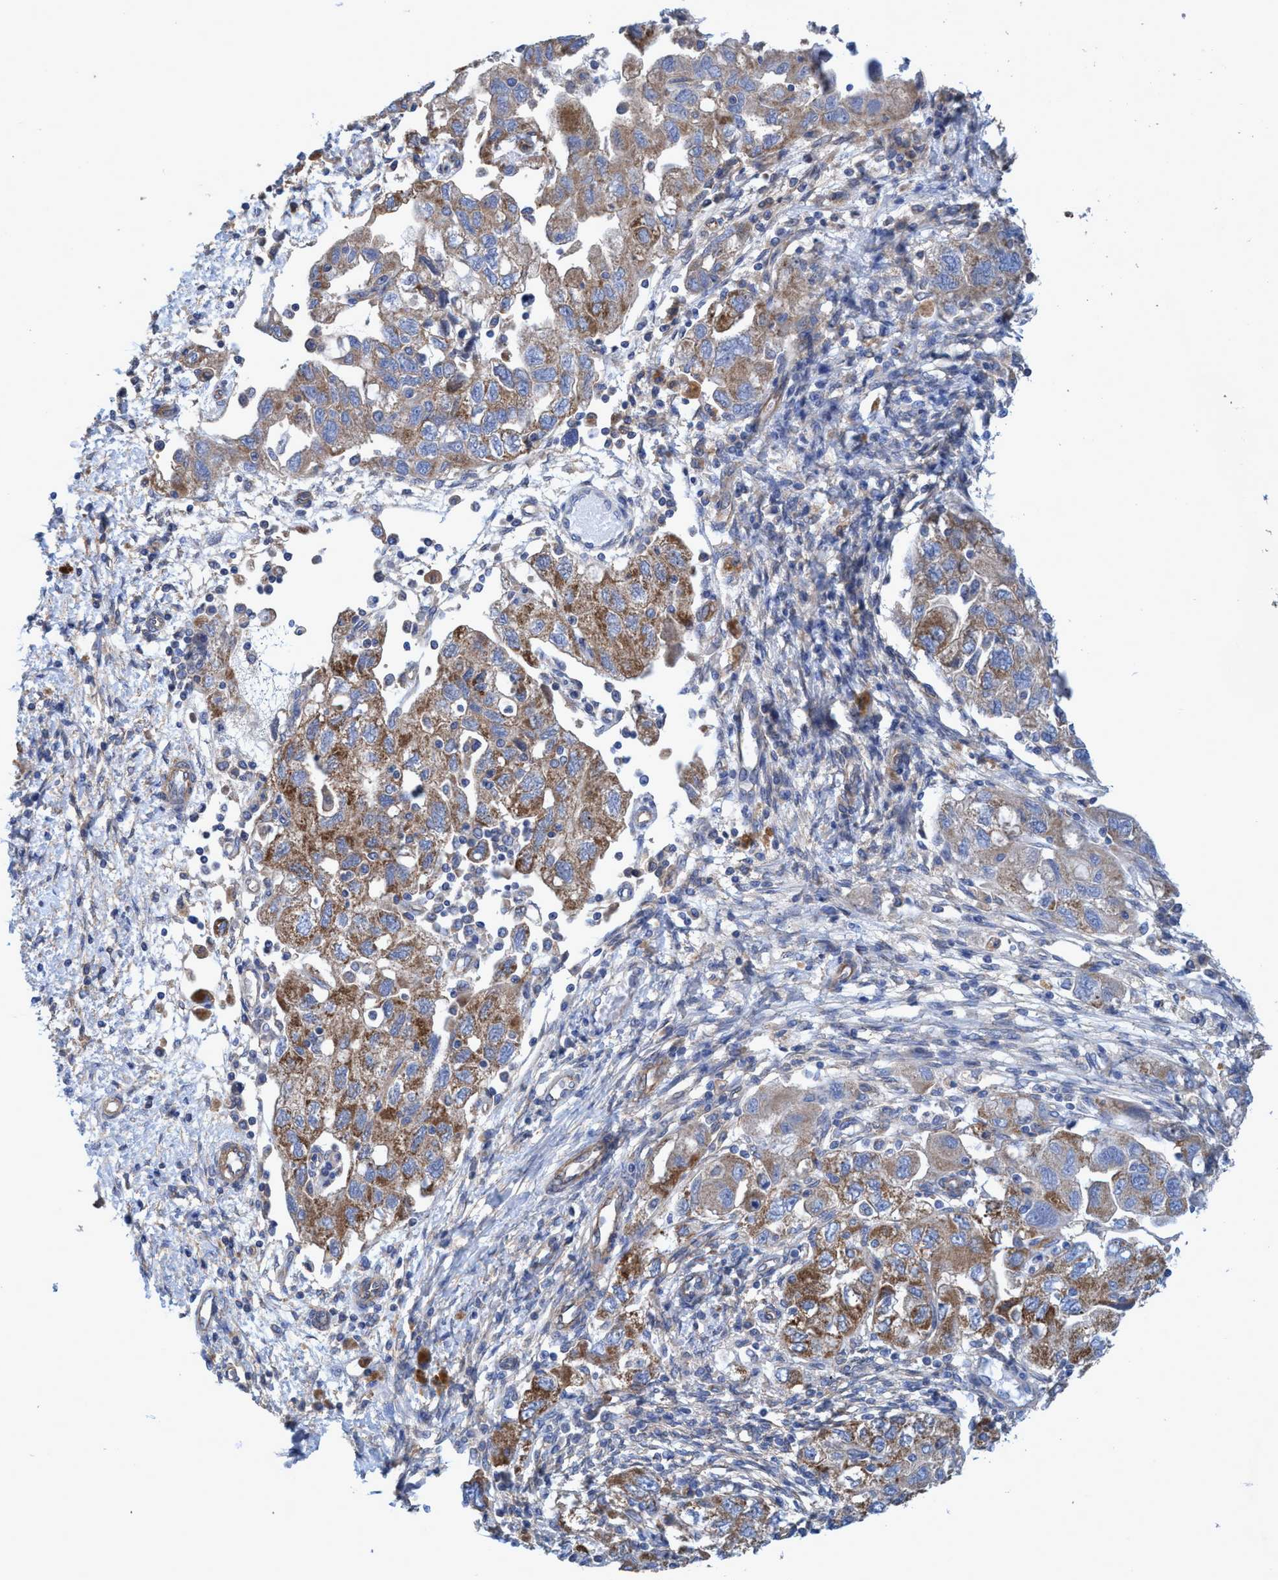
{"staining": {"intensity": "moderate", "quantity": ">75%", "location": "cytoplasmic/membranous"}, "tissue": "ovarian cancer", "cell_type": "Tumor cells", "image_type": "cancer", "snomed": [{"axis": "morphology", "description": "Carcinoma, NOS"}, {"axis": "morphology", "description": "Cystadenocarcinoma, serous, NOS"}, {"axis": "topography", "description": "Ovary"}], "caption": "Ovarian cancer (serous cystadenocarcinoma) stained with DAB (3,3'-diaminobenzidine) immunohistochemistry (IHC) demonstrates medium levels of moderate cytoplasmic/membranous staining in about >75% of tumor cells.", "gene": "GULP1", "patient": {"sex": "female", "age": 69}}